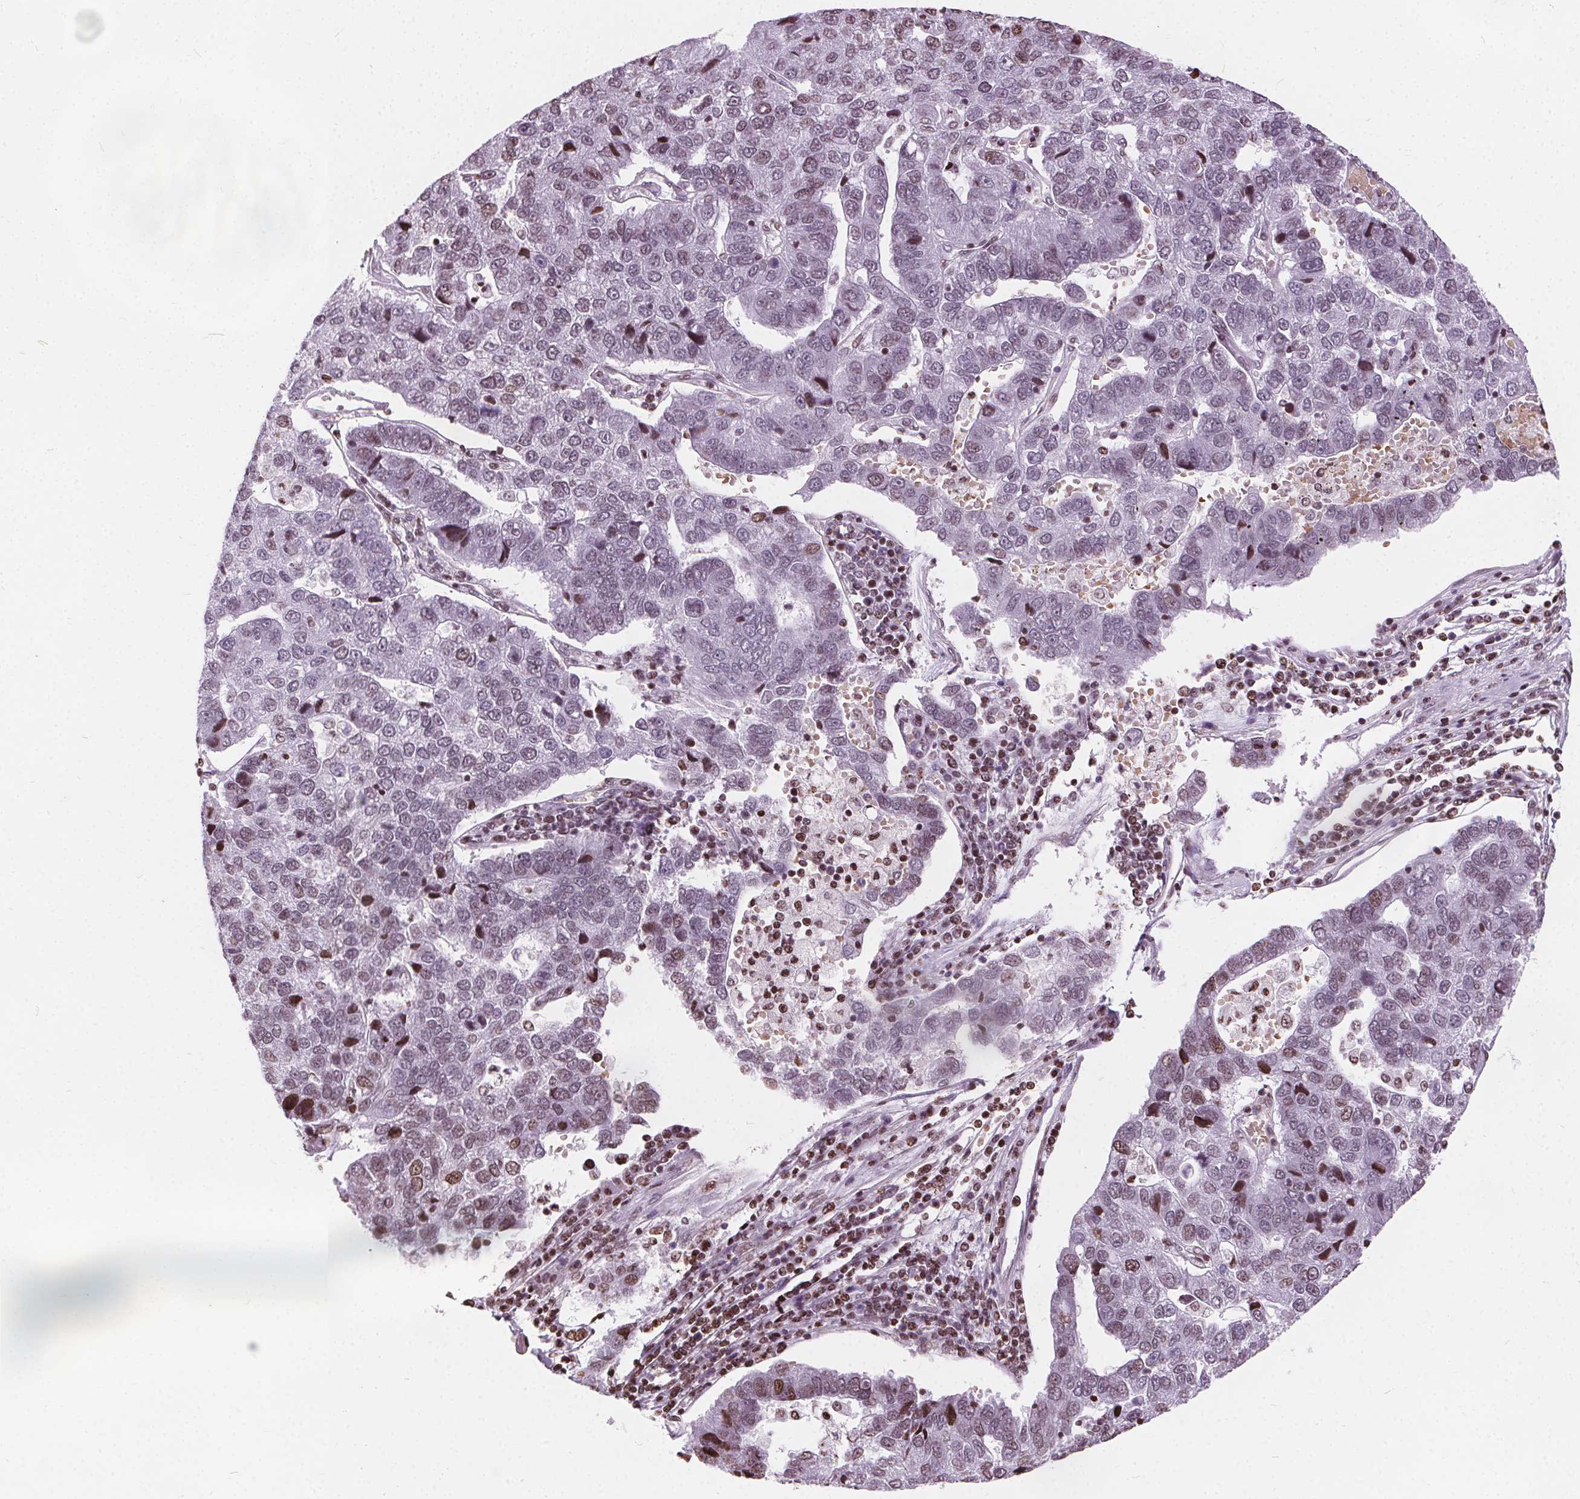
{"staining": {"intensity": "weak", "quantity": "25%-75%", "location": "nuclear"}, "tissue": "pancreatic cancer", "cell_type": "Tumor cells", "image_type": "cancer", "snomed": [{"axis": "morphology", "description": "Adenocarcinoma, NOS"}, {"axis": "topography", "description": "Pancreas"}], "caption": "Pancreatic cancer tissue reveals weak nuclear positivity in approximately 25%-75% of tumor cells", "gene": "ISLR2", "patient": {"sex": "female", "age": 61}}